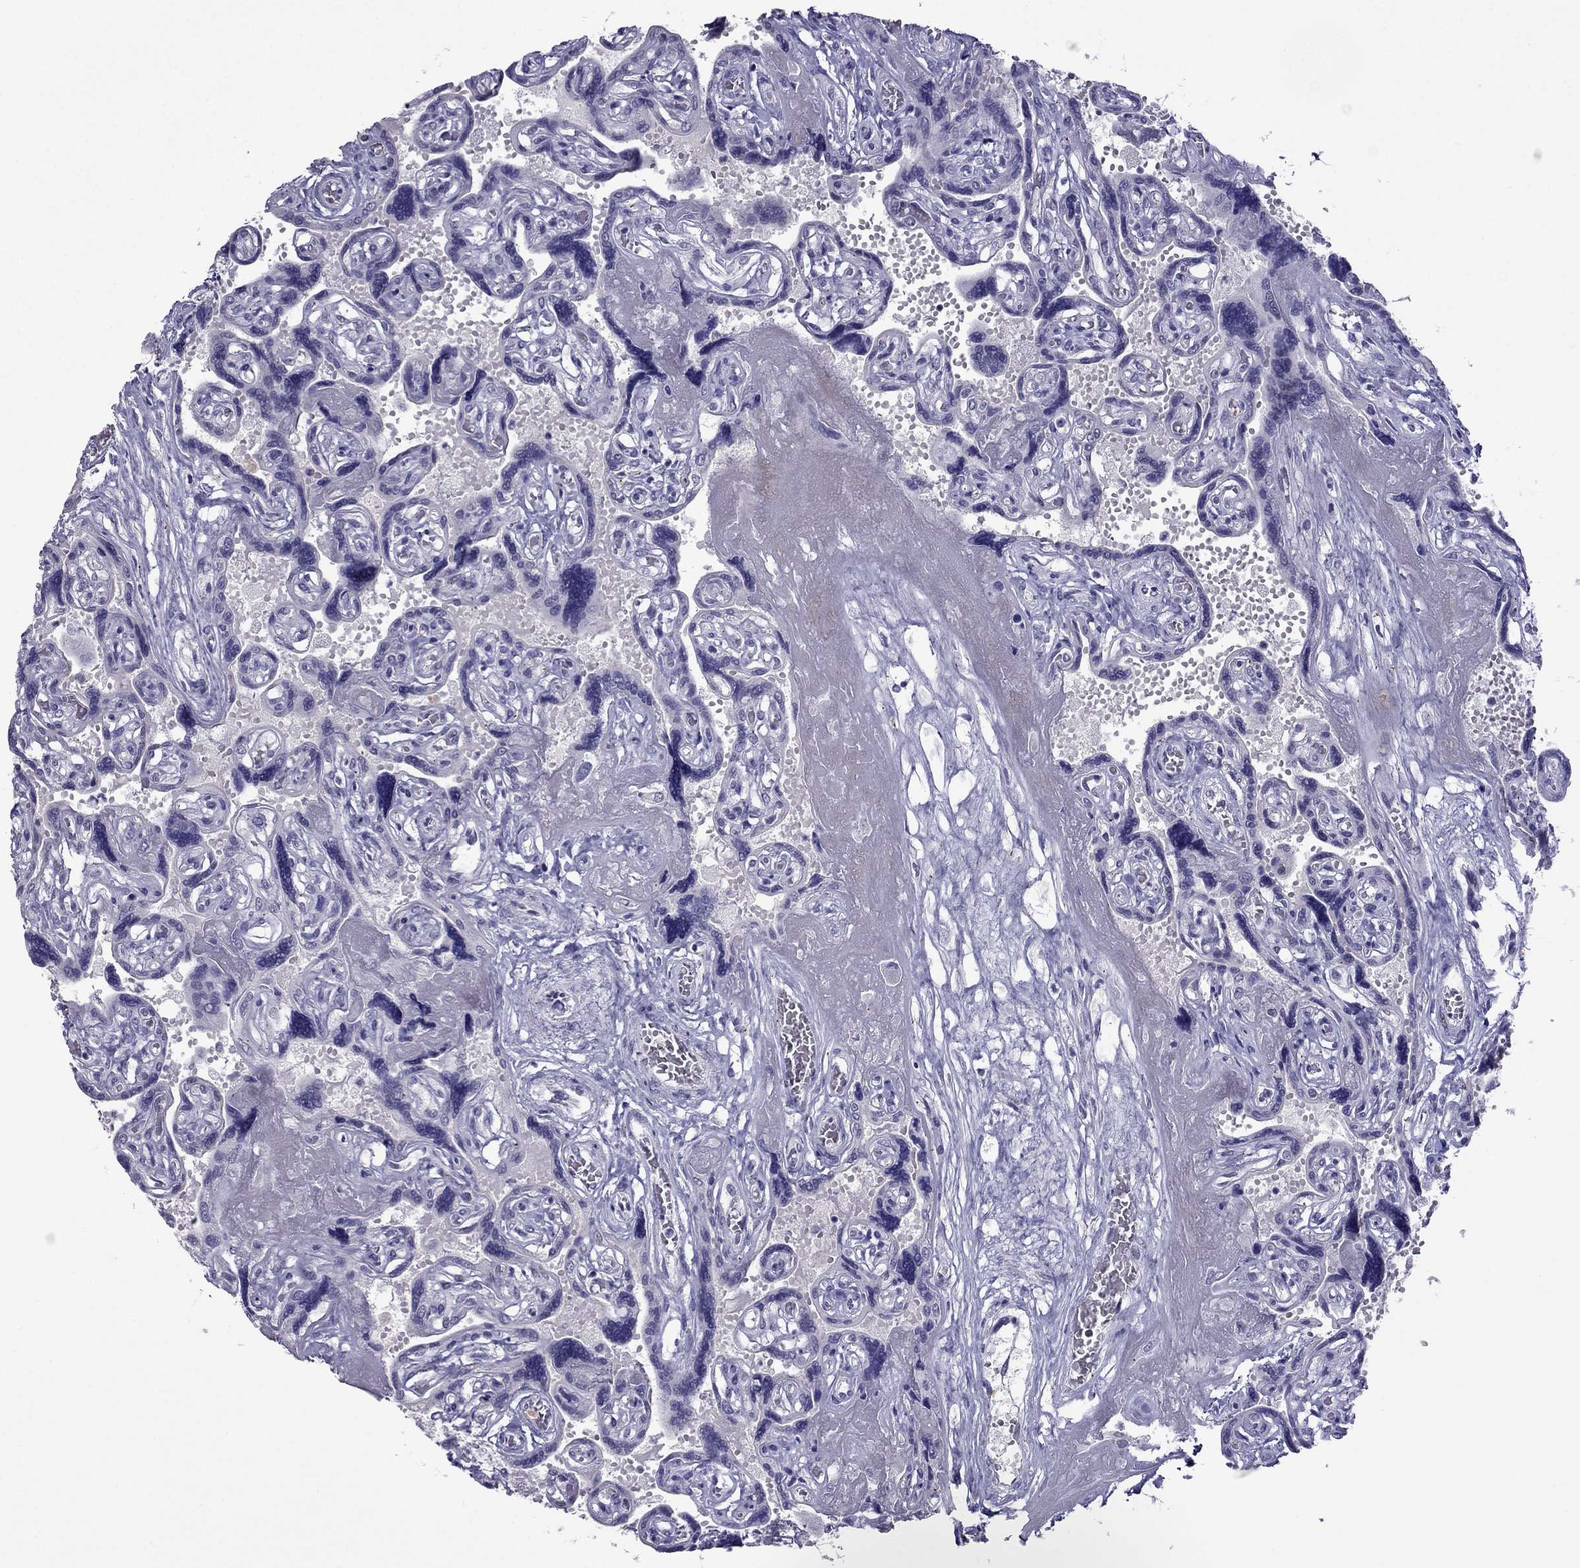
{"staining": {"intensity": "negative", "quantity": "none", "location": "none"}, "tissue": "placenta", "cell_type": "Decidual cells", "image_type": "normal", "snomed": [{"axis": "morphology", "description": "Normal tissue, NOS"}, {"axis": "topography", "description": "Placenta"}], "caption": "A high-resolution photomicrograph shows immunohistochemistry staining of normal placenta, which exhibits no significant positivity in decidual cells.", "gene": "MYBPH", "patient": {"sex": "female", "age": 32}}